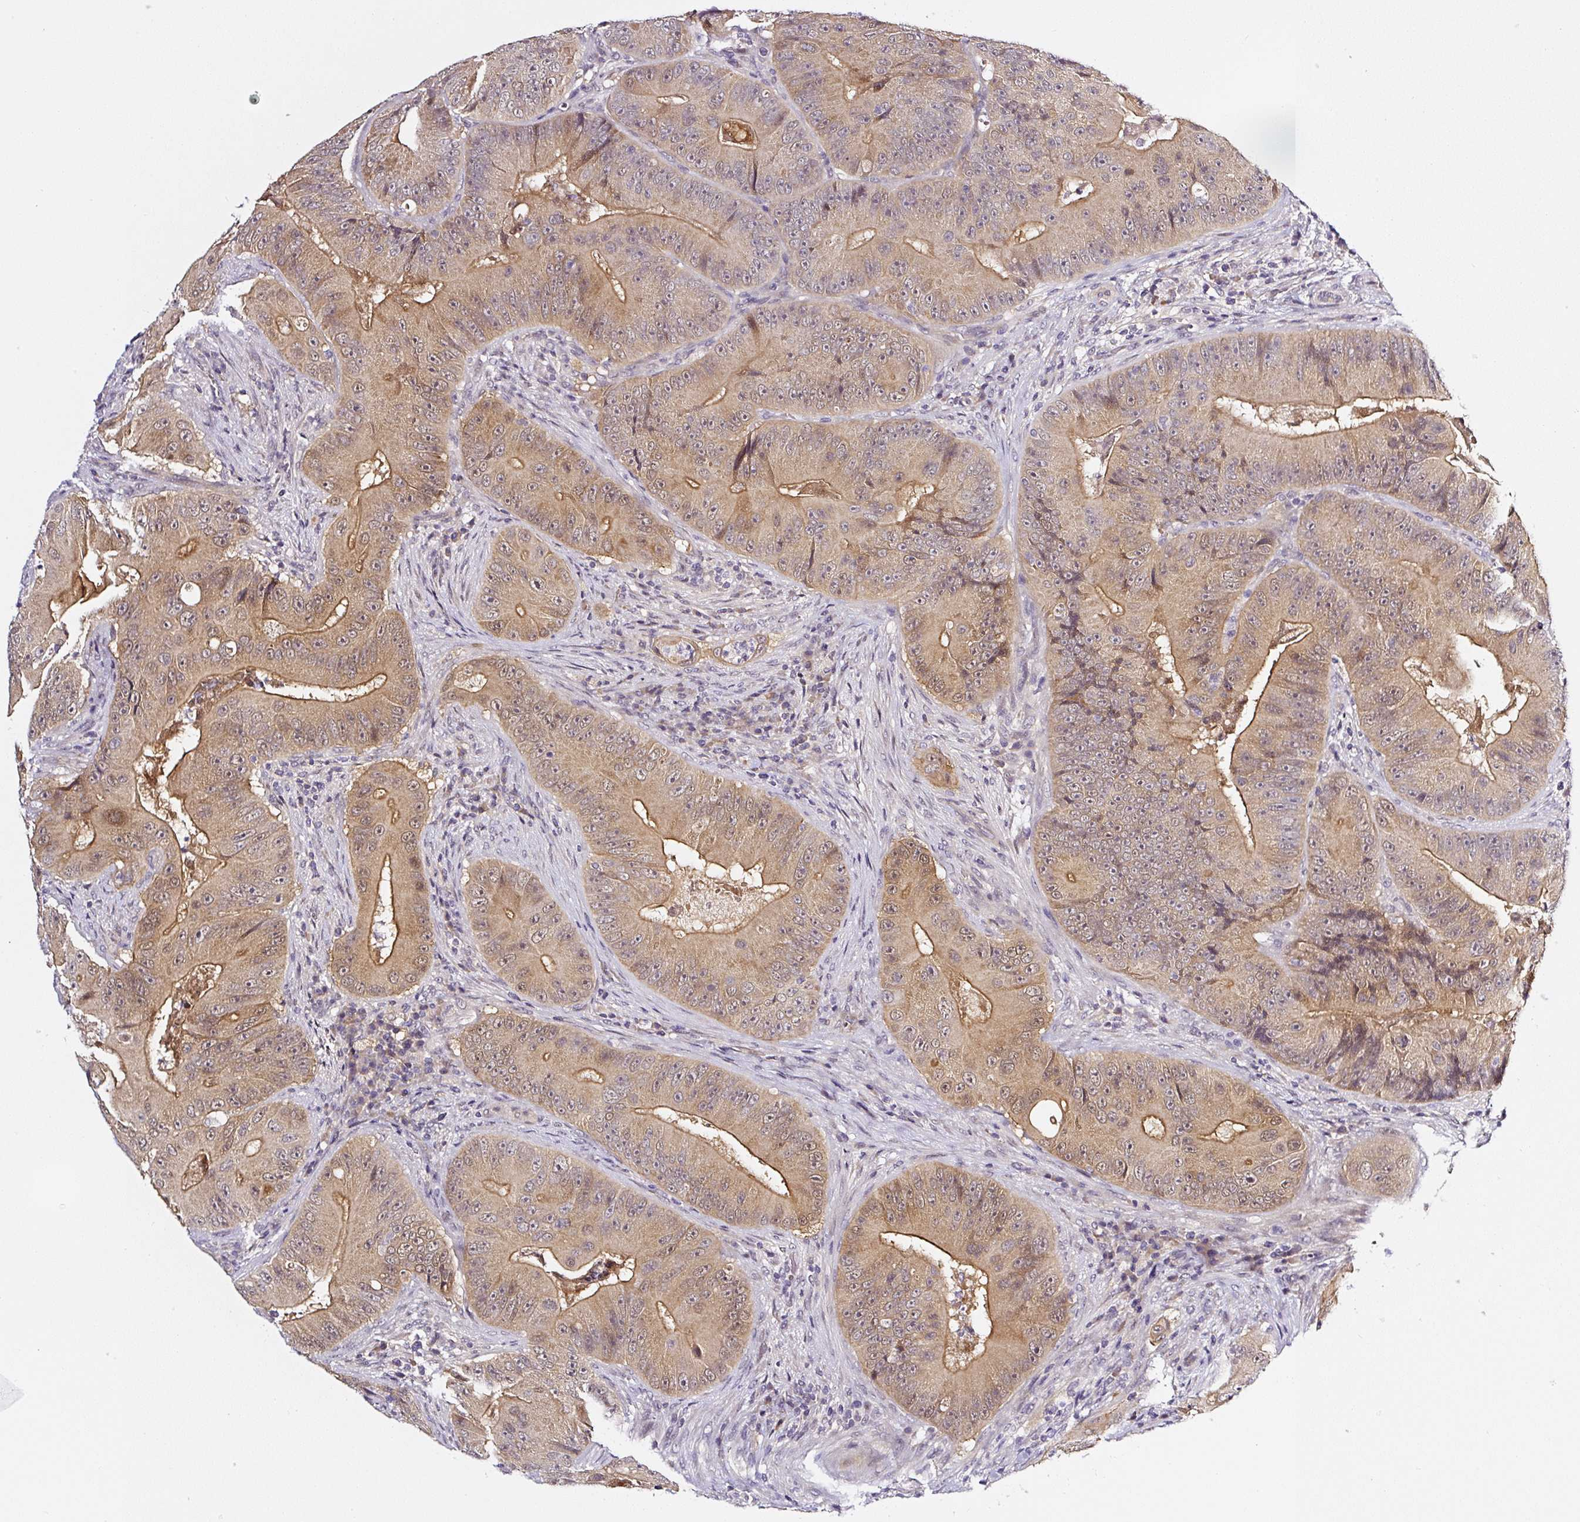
{"staining": {"intensity": "moderate", "quantity": "25%-75%", "location": "cytoplasmic/membranous"}, "tissue": "colorectal cancer", "cell_type": "Tumor cells", "image_type": "cancer", "snomed": [{"axis": "morphology", "description": "Adenocarcinoma, NOS"}, {"axis": "topography", "description": "Colon"}], "caption": "Moderate cytoplasmic/membranous expression for a protein is identified in approximately 25%-75% of tumor cells of colorectal cancer using immunohistochemistry.", "gene": "PRKAA2", "patient": {"sex": "female", "age": 86}}